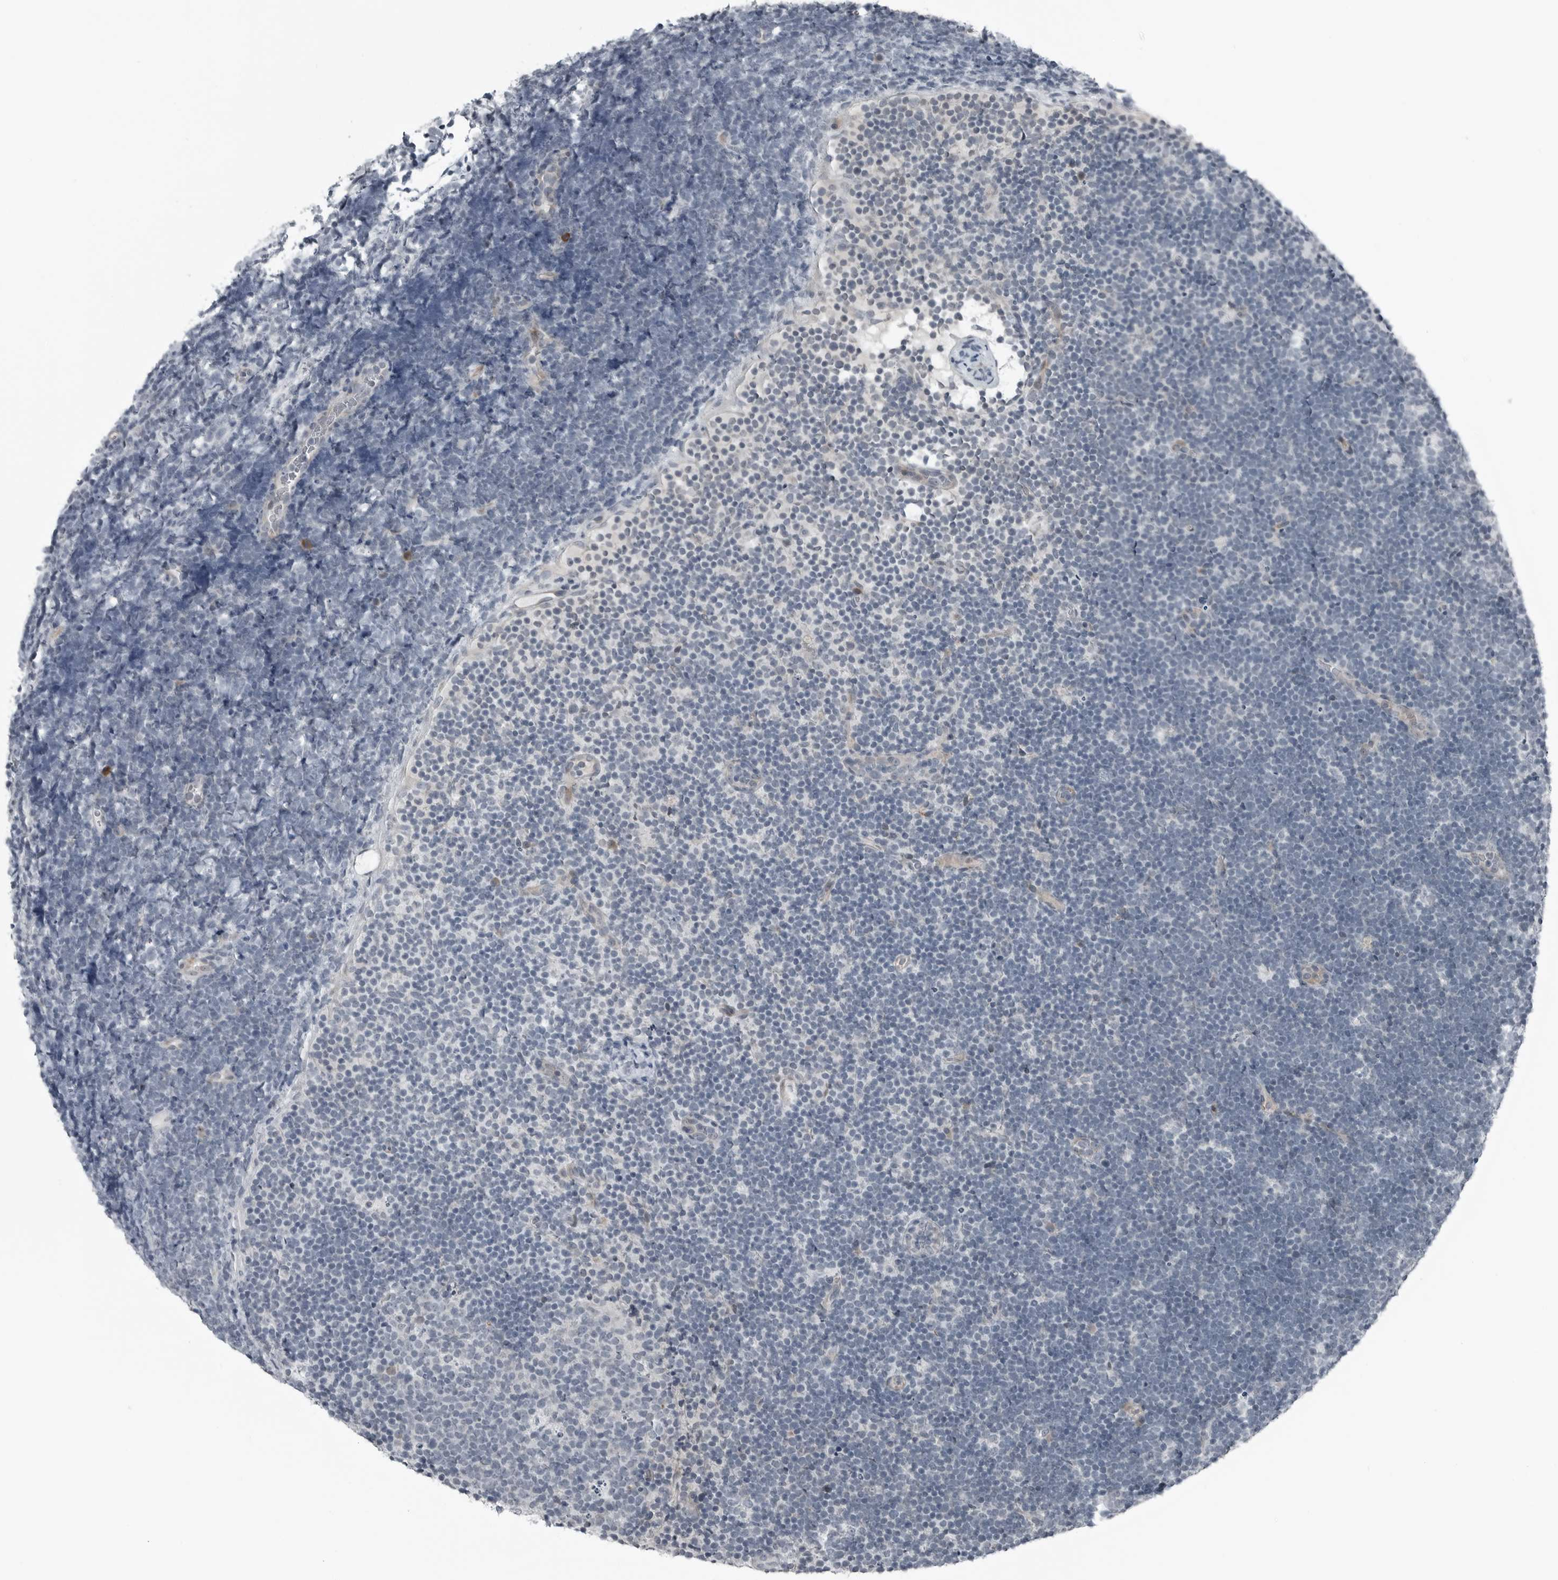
{"staining": {"intensity": "negative", "quantity": "none", "location": "none"}, "tissue": "lymphoma", "cell_type": "Tumor cells", "image_type": "cancer", "snomed": [{"axis": "morphology", "description": "Malignant lymphoma, non-Hodgkin's type, High grade"}, {"axis": "topography", "description": "Lymph node"}], "caption": "IHC image of human lymphoma stained for a protein (brown), which shows no staining in tumor cells.", "gene": "DNAAF11", "patient": {"sex": "male", "age": 13}}